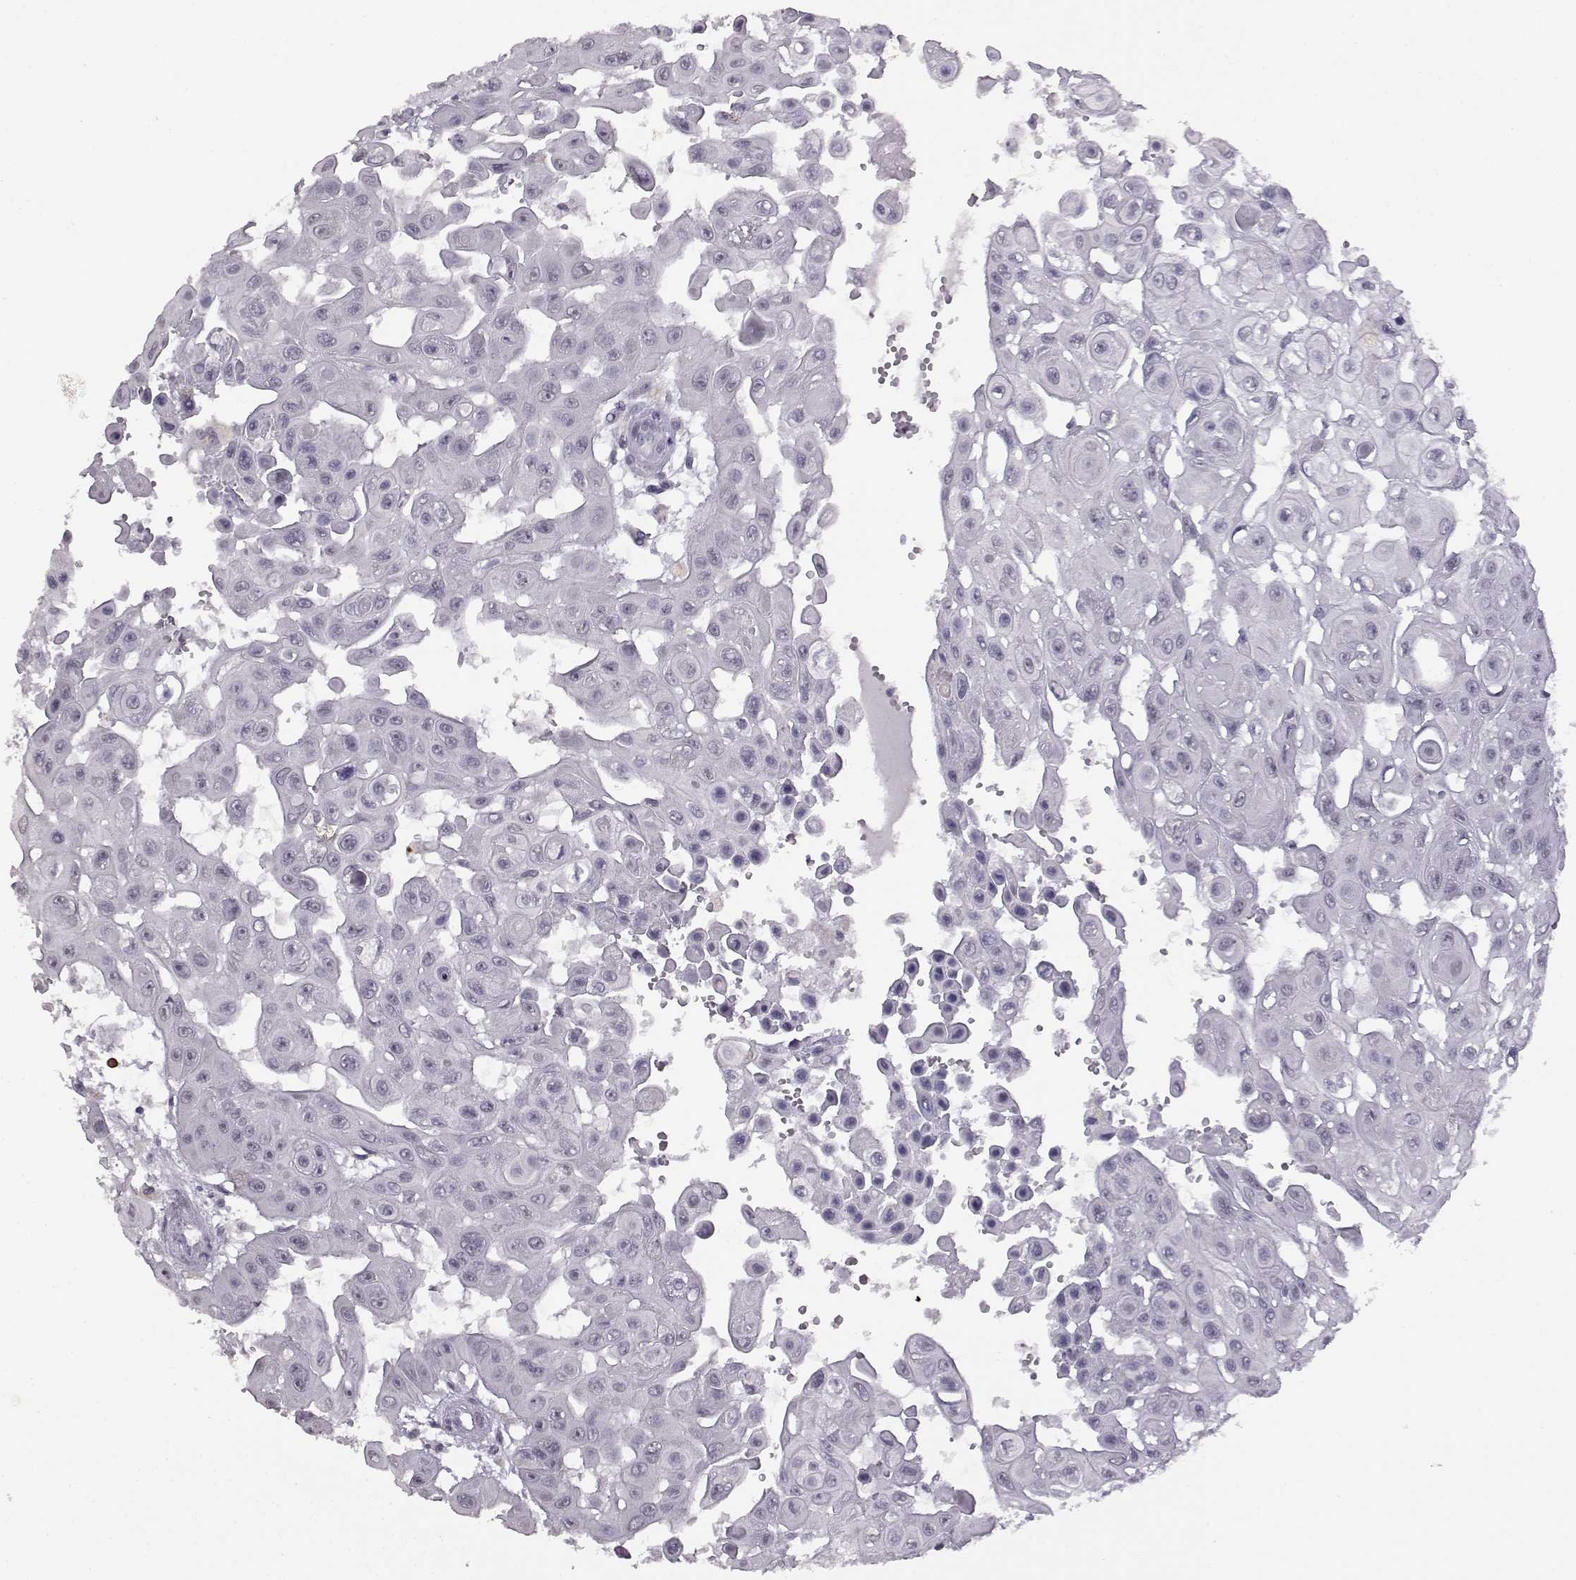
{"staining": {"intensity": "negative", "quantity": "none", "location": "none"}, "tissue": "head and neck cancer", "cell_type": "Tumor cells", "image_type": "cancer", "snomed": [{"axis": "morphology", "description": "Adenocarcinoma, NOS"}, {"axis": "topography", "description": "Head-Neck"}], "caption": "Immunohistochemical staining of head and neck cancer (adenocarcinoma) displays no significant staining in tumor cells.", "gene": "VGF", "patient": {"sex": "male", "age": 73}}